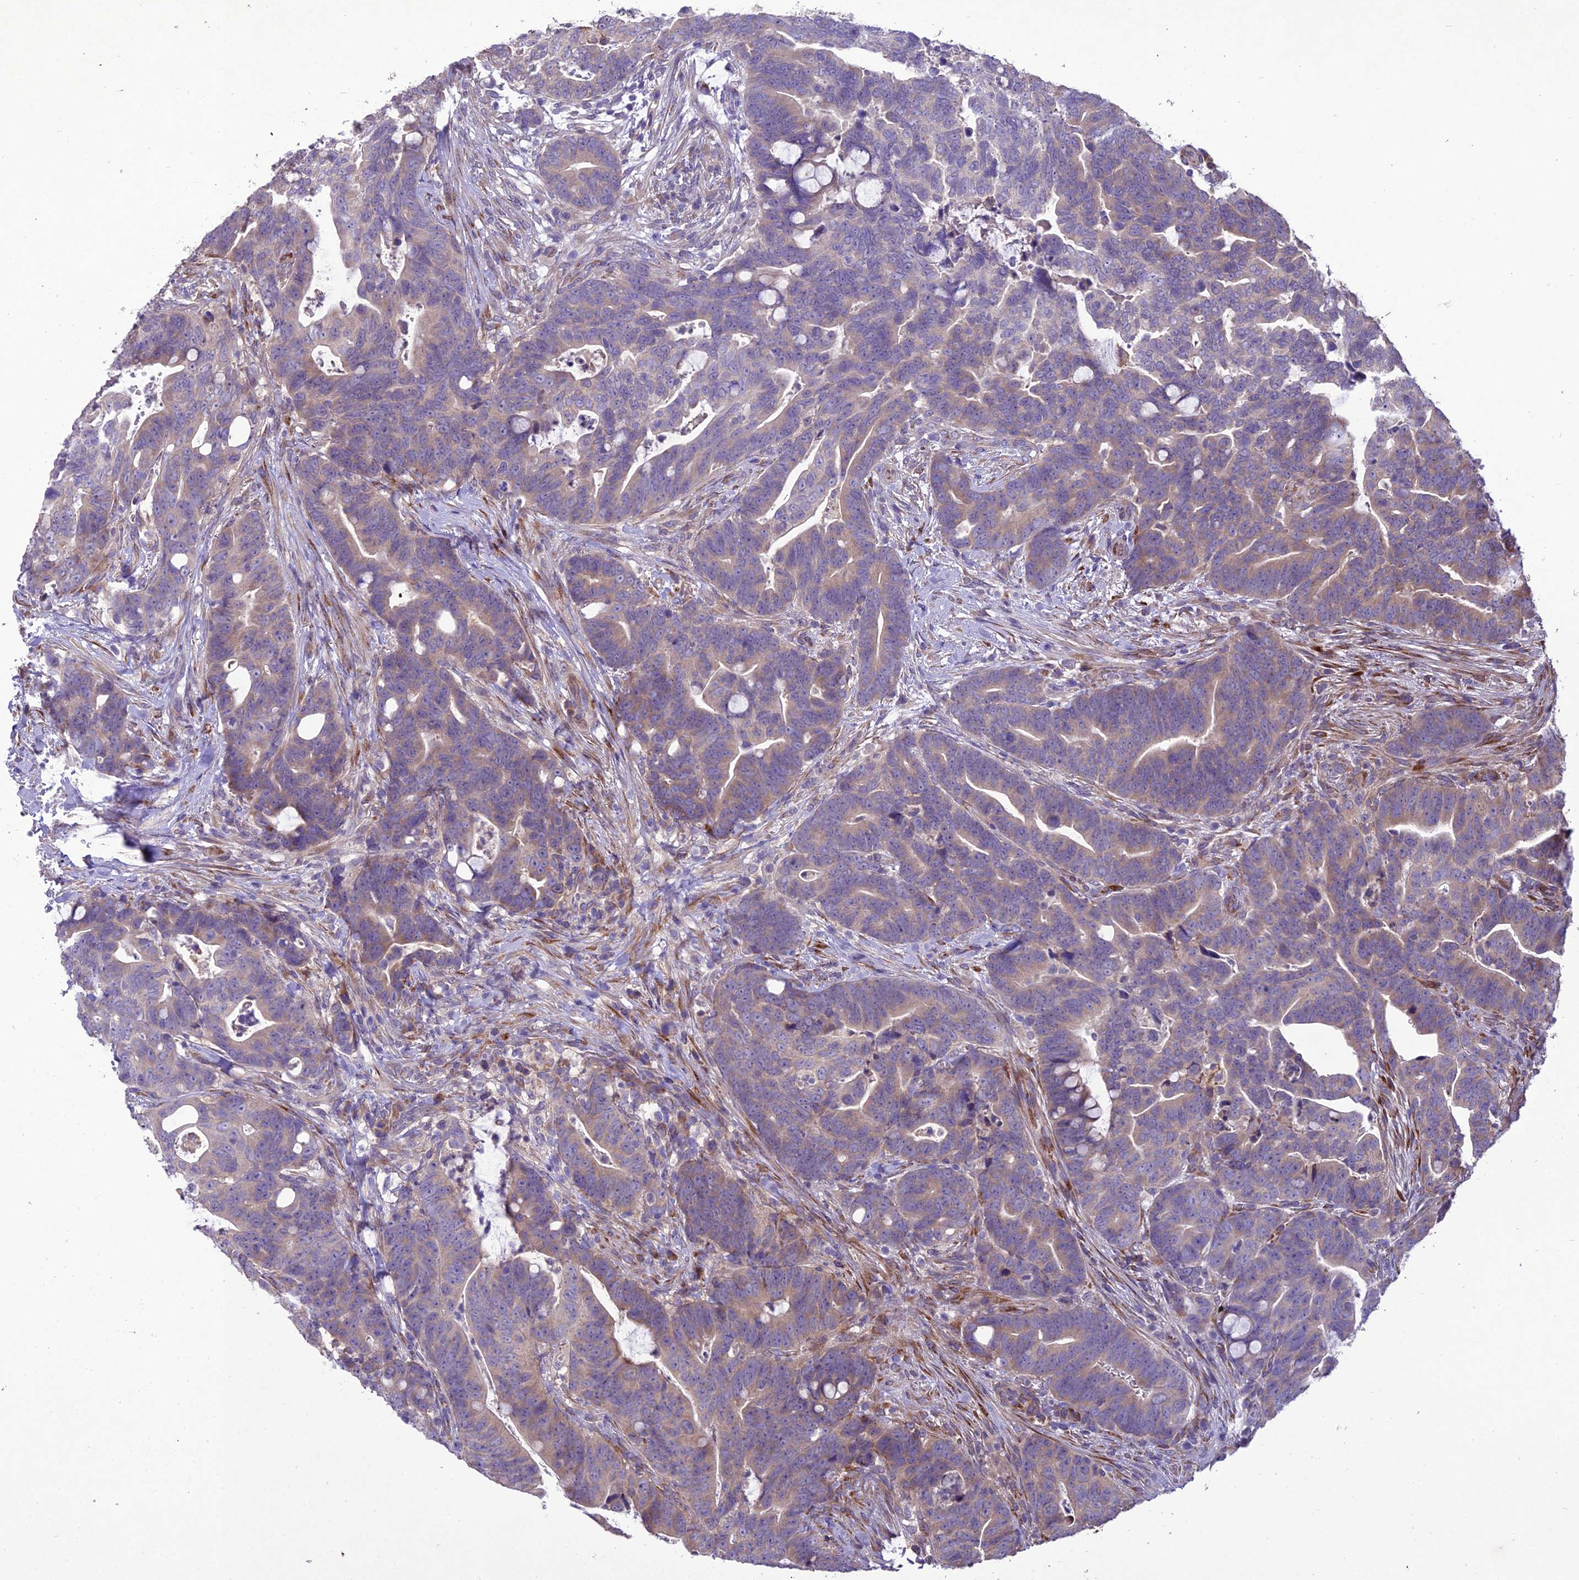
{"staining": {"intensity": "weak", "quantity": "25%-75%", "location": "cytoplasmic/membranous"}, "tissue": "colorectal cancer", "cell_type": "Tumor cells", "image_type": "cancer", "snomed": [{"axis": "morphology", "description": "Adenocarcinoma, NOS"}, {"axis": "topography", "description": "Colon"}], "caption": "Immunohistochemical staining of human colorectal adenocarcinoma shows low levels of weak cytoplasmic/membranous protein staining in about 25%-75% of tumor cells.", "gene": "CENPL", "patient": {"sex": "female", "age": 82}}